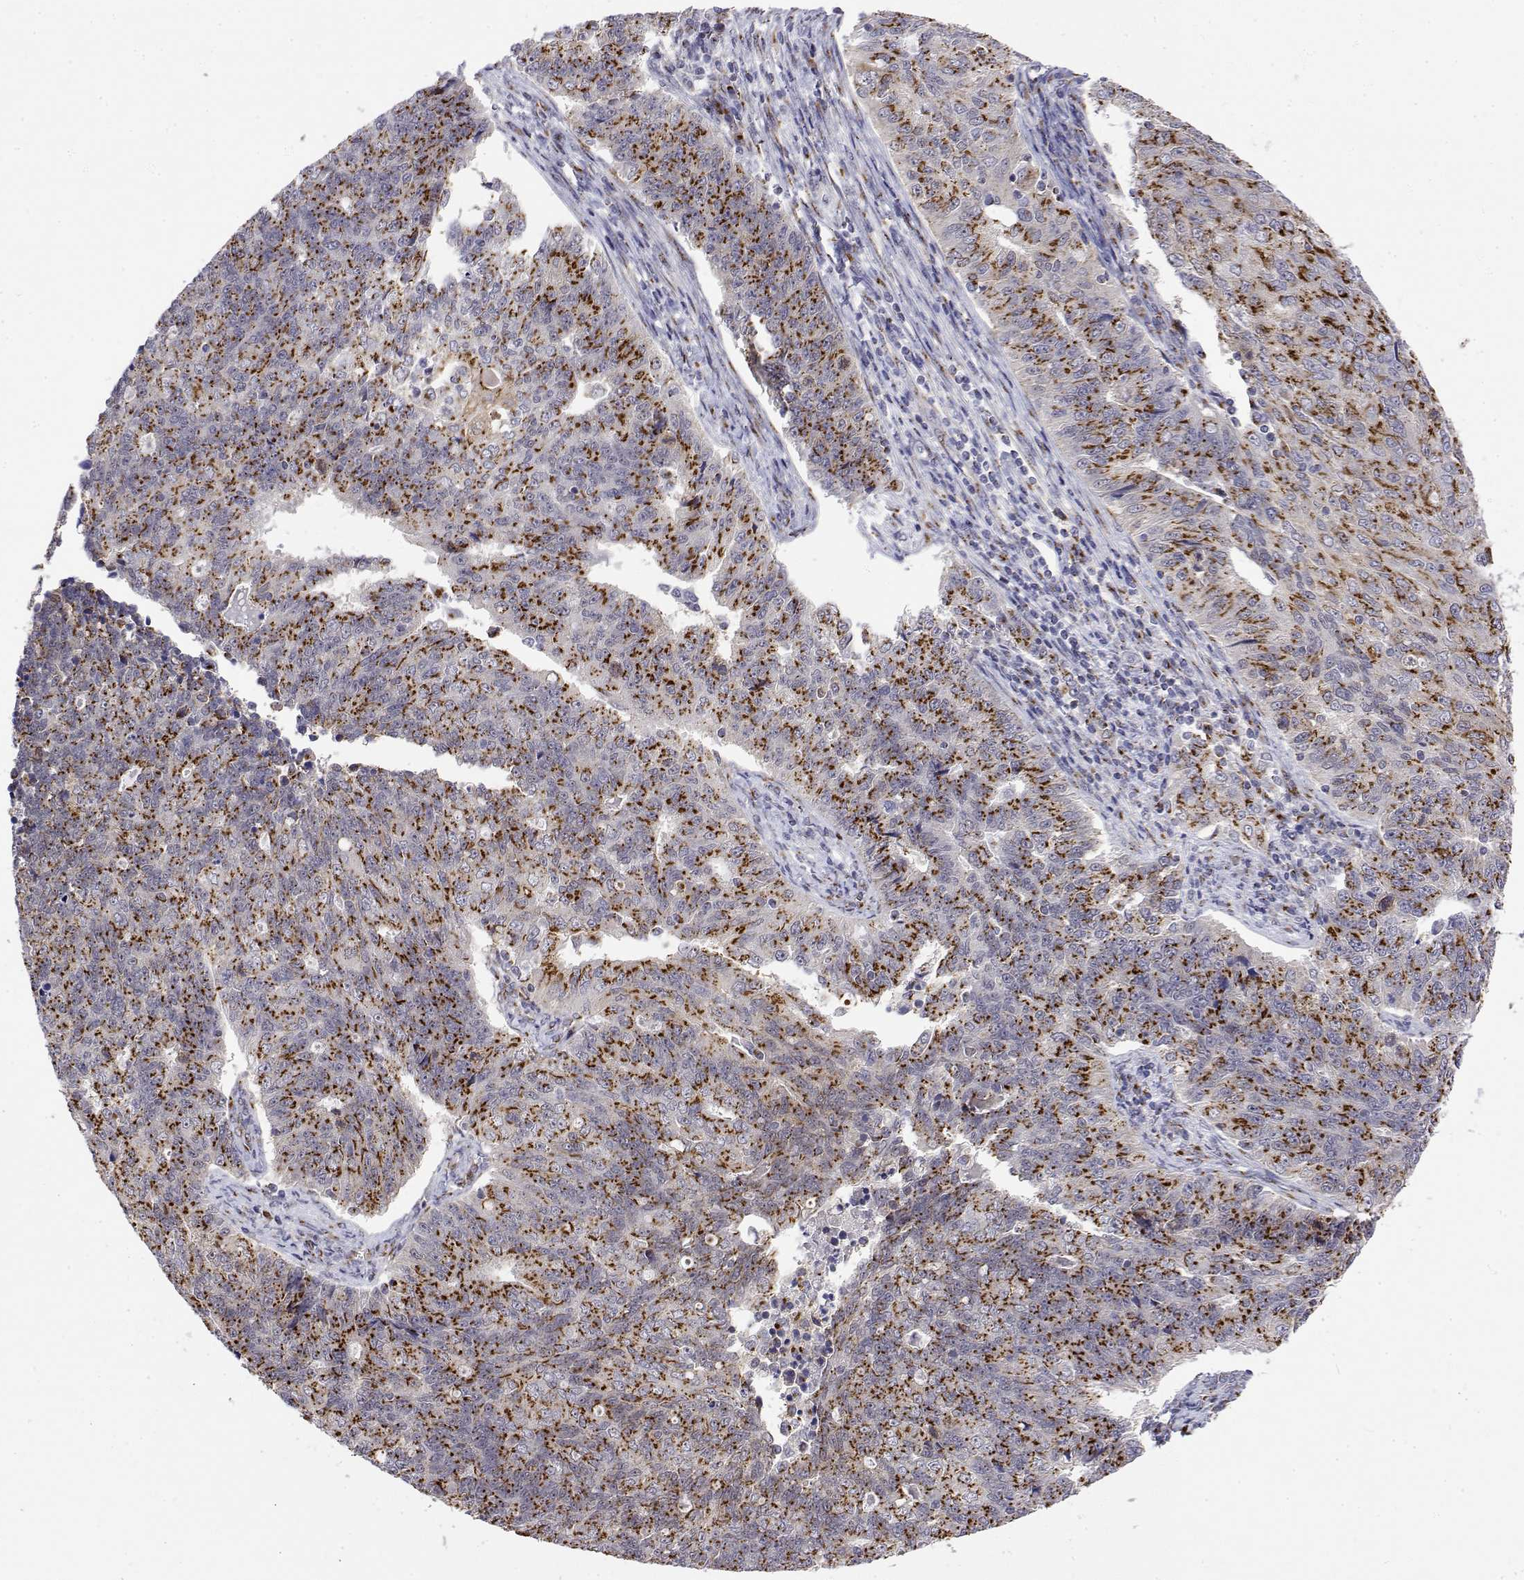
{"staining": {"intensity": "strong", "quantity": "25%-75%", "location": "cytoplasmic/membranous"}, "tissue": "endometrial cancer", "cell_type": "Tumor cells", "image_type": "cancer", "snomed": [{"axis": "morphology", "description": "Adenocarcinoma, NOS"}, {"axis": "topography", "description": "Endometrium"}], "caption": "About 25%-75% of tumor cells in endometrial cancer show strong cytoplasmic/membranous protein expression as visualized by brown immunohistochemical staining.", "gene": "YIPF3", "patient": {"sex": "female", "age": 43}}